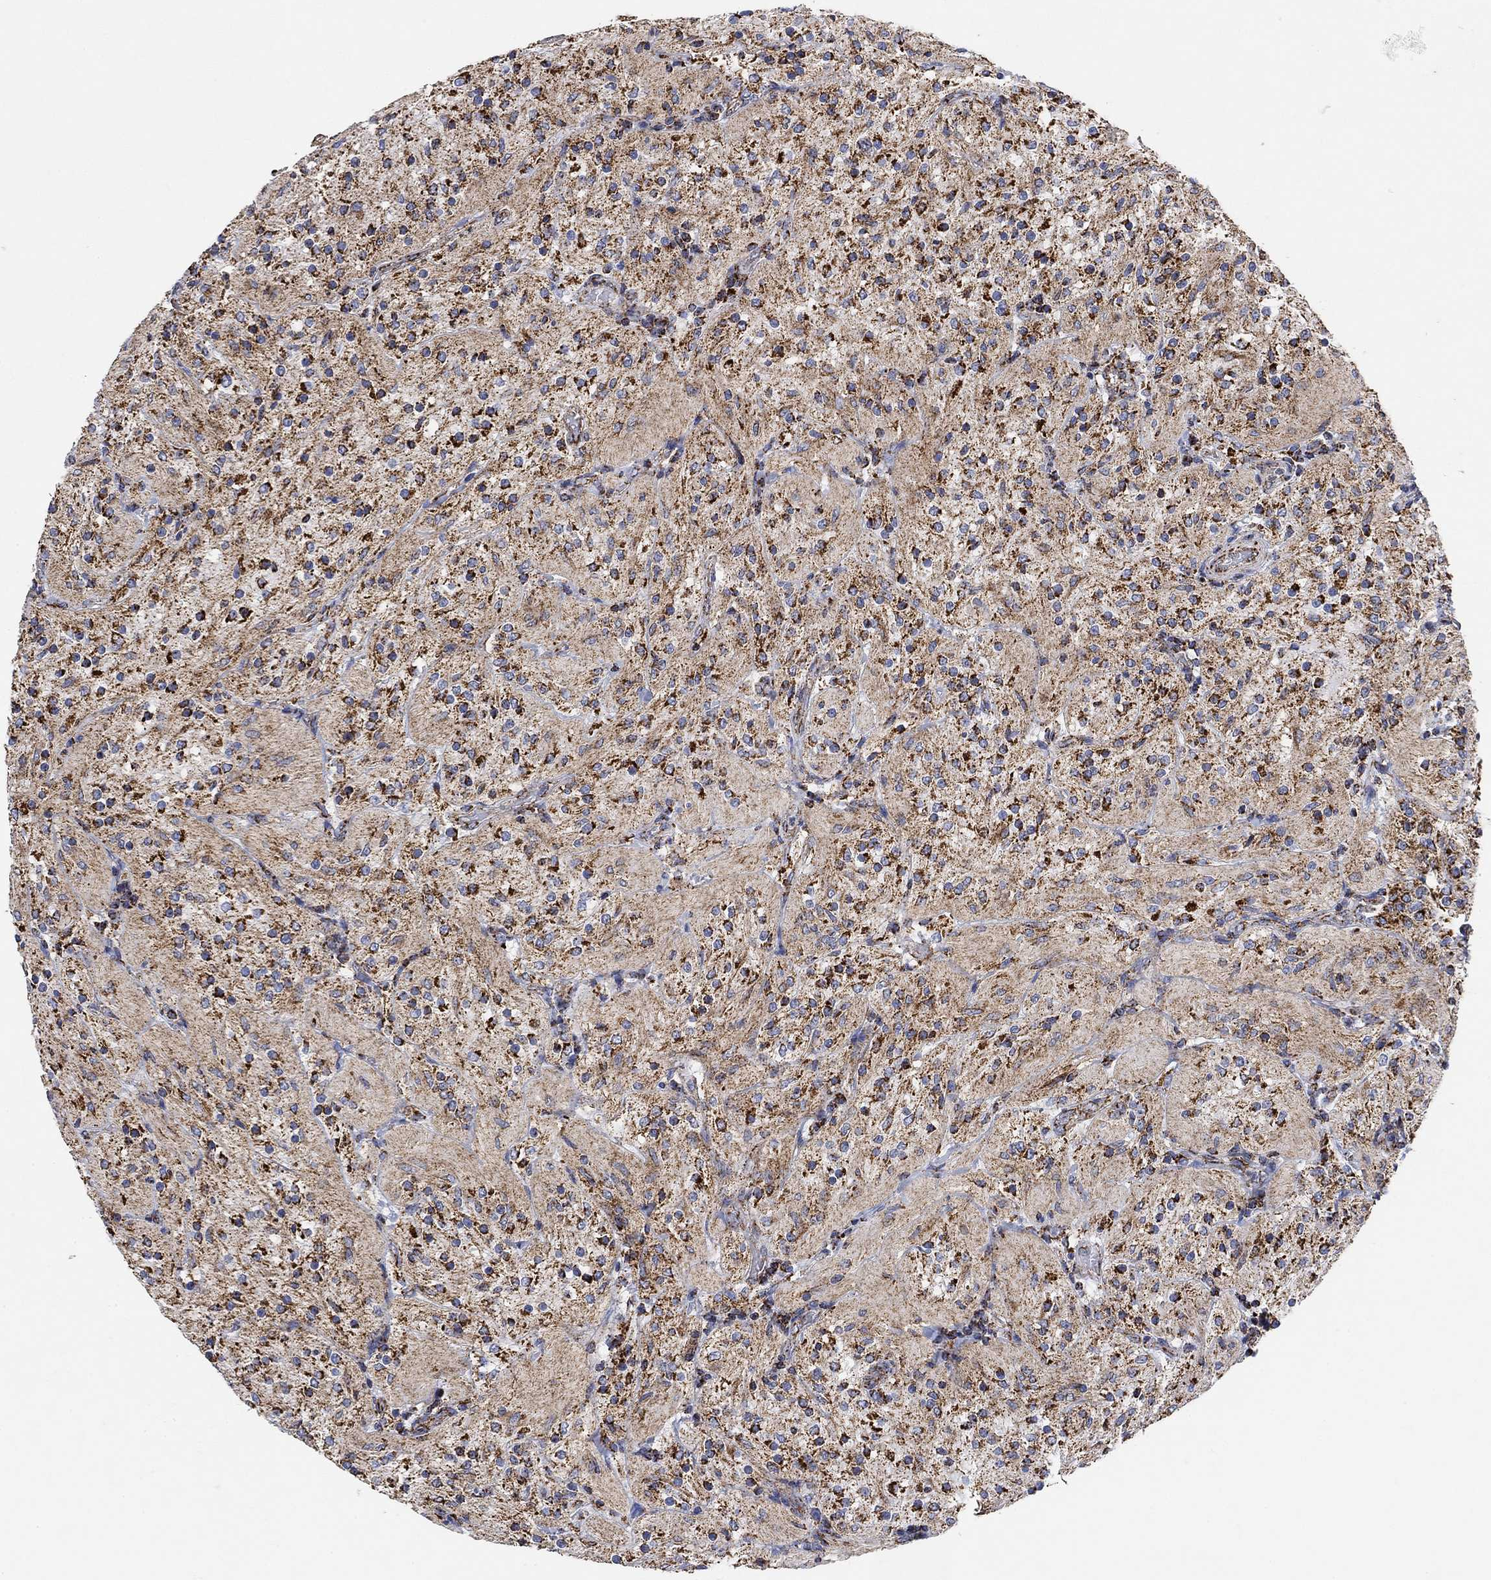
{"staining": {"intensity": "strong", "quantity": "25%-75%", "location": "cytoplasmic/membranous"}, "tissue": "glioma", "cell_type": "Tumor cells", "image_type": "cancer", "snomed": [{"axis": "morphology", "description": "Glioma, malignant, Low grade"}, {"axis": "topography", "description": "Brain"}], "caption": "About 25%-75% of tumor cells in human glioma display strong cytoplasmic/membranous protein expression as visualized by brown immunohistochemical staining.", "gene": "NDUFS3", "patient": {"sex": "male", "age": 3}}